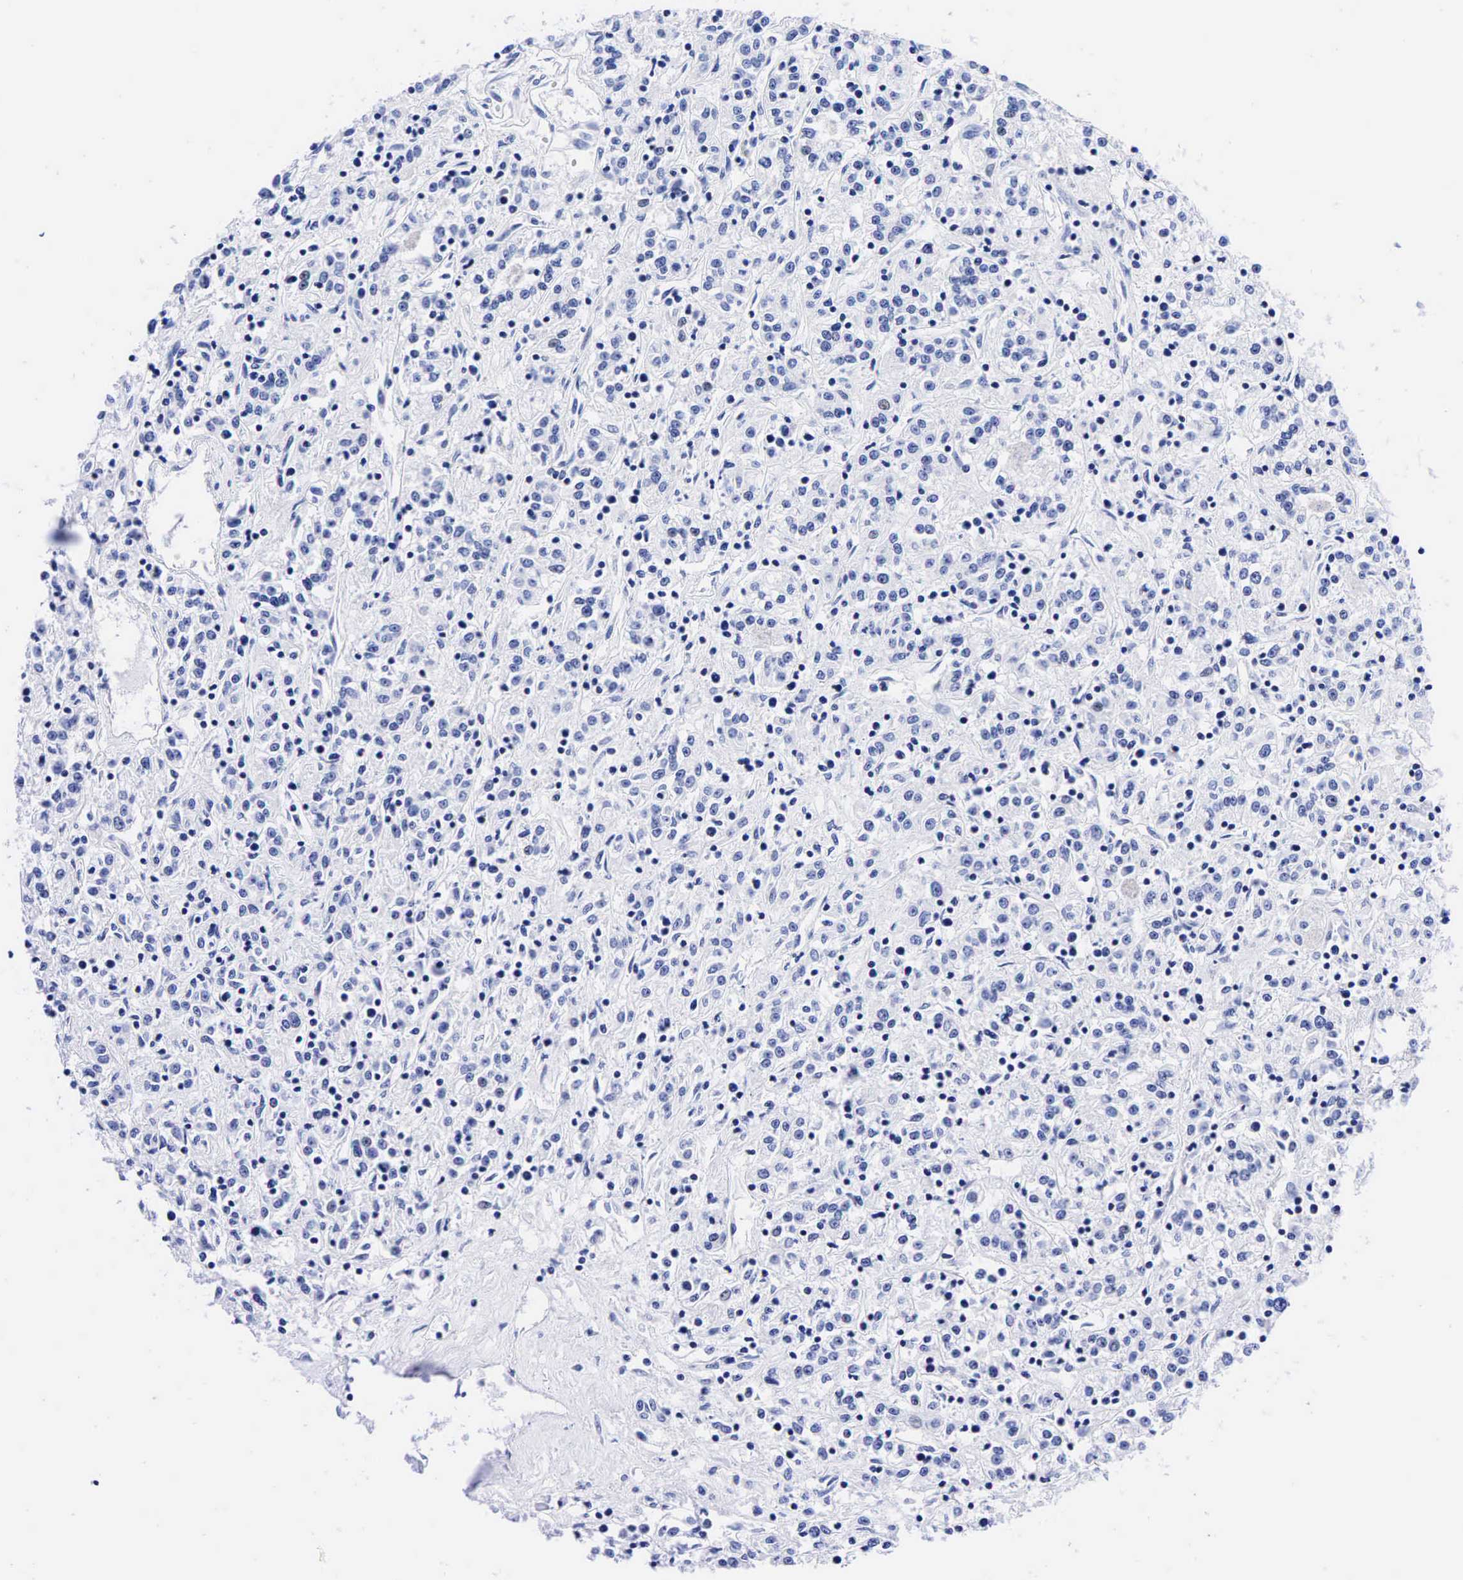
{"staining": {"intensity": "negative", "quantity": "none", "location": "none"}, "tissue": "renal cancer", "cell_type": "Tumor cells", "image_type": "cancer", "snomed": [{"axis": "morphology", "description": "Adenocarcinoma, NOS"}, {"axis": "topography", "description": "Kidney"}], "caption": "This is a photomicrograph of IHC staining of renal adenocarcinoma, which shows no positivity in tumor cells. (Immunohistochemistry (ihc), brightfield microscopy, high magnification).", "gene": "CEACAM5", "patient": {"sex": "female", "age": 76}}